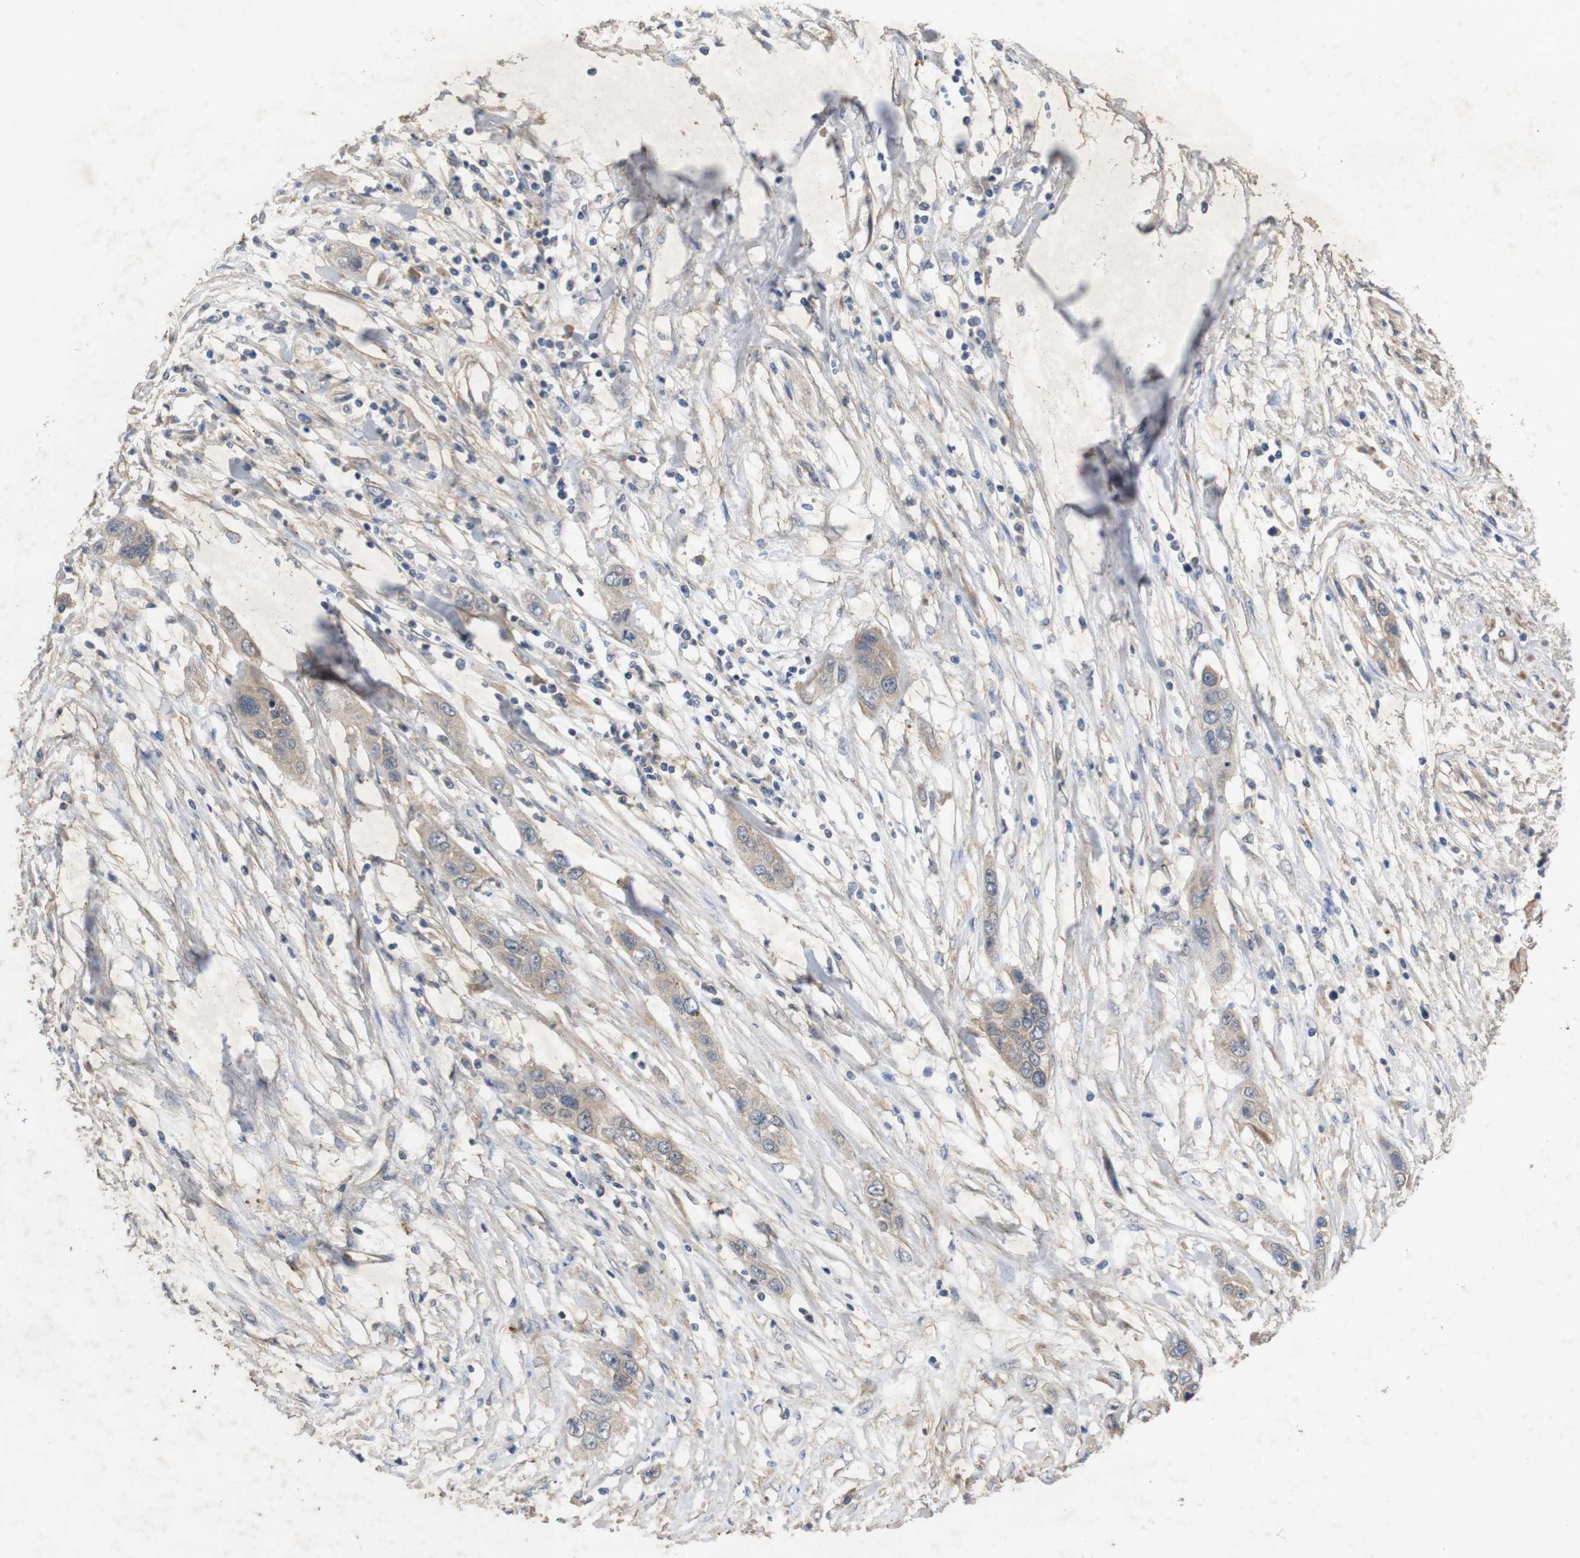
{"staining": {"intensity": "weak", "quantity": ">75%", "location": "cytoplasmic/membranous"}, "tissue": "pancreatic cancer", "cell_type": "Tumor cells", "image_type": "cancer", "snomed": [{"axis": "morphology", "description": "Adenocarcinoma, NOS"}, {"axis": "topography", "description": "Pancreas"}], "caption": "An IHC histopathology image of tumor tissue is shown. Protein staining in brown shows weak cytoplasmic/membranous positivity in pancreatic cancer (adenocarcinoma) within tumor cells. Using DAB (brown) and hematoxylin (blue) stains, captured at high magnification using brightfield microscopy.", "gene": "KCNS3", "patient": {"sex": "female", "age": 70}}